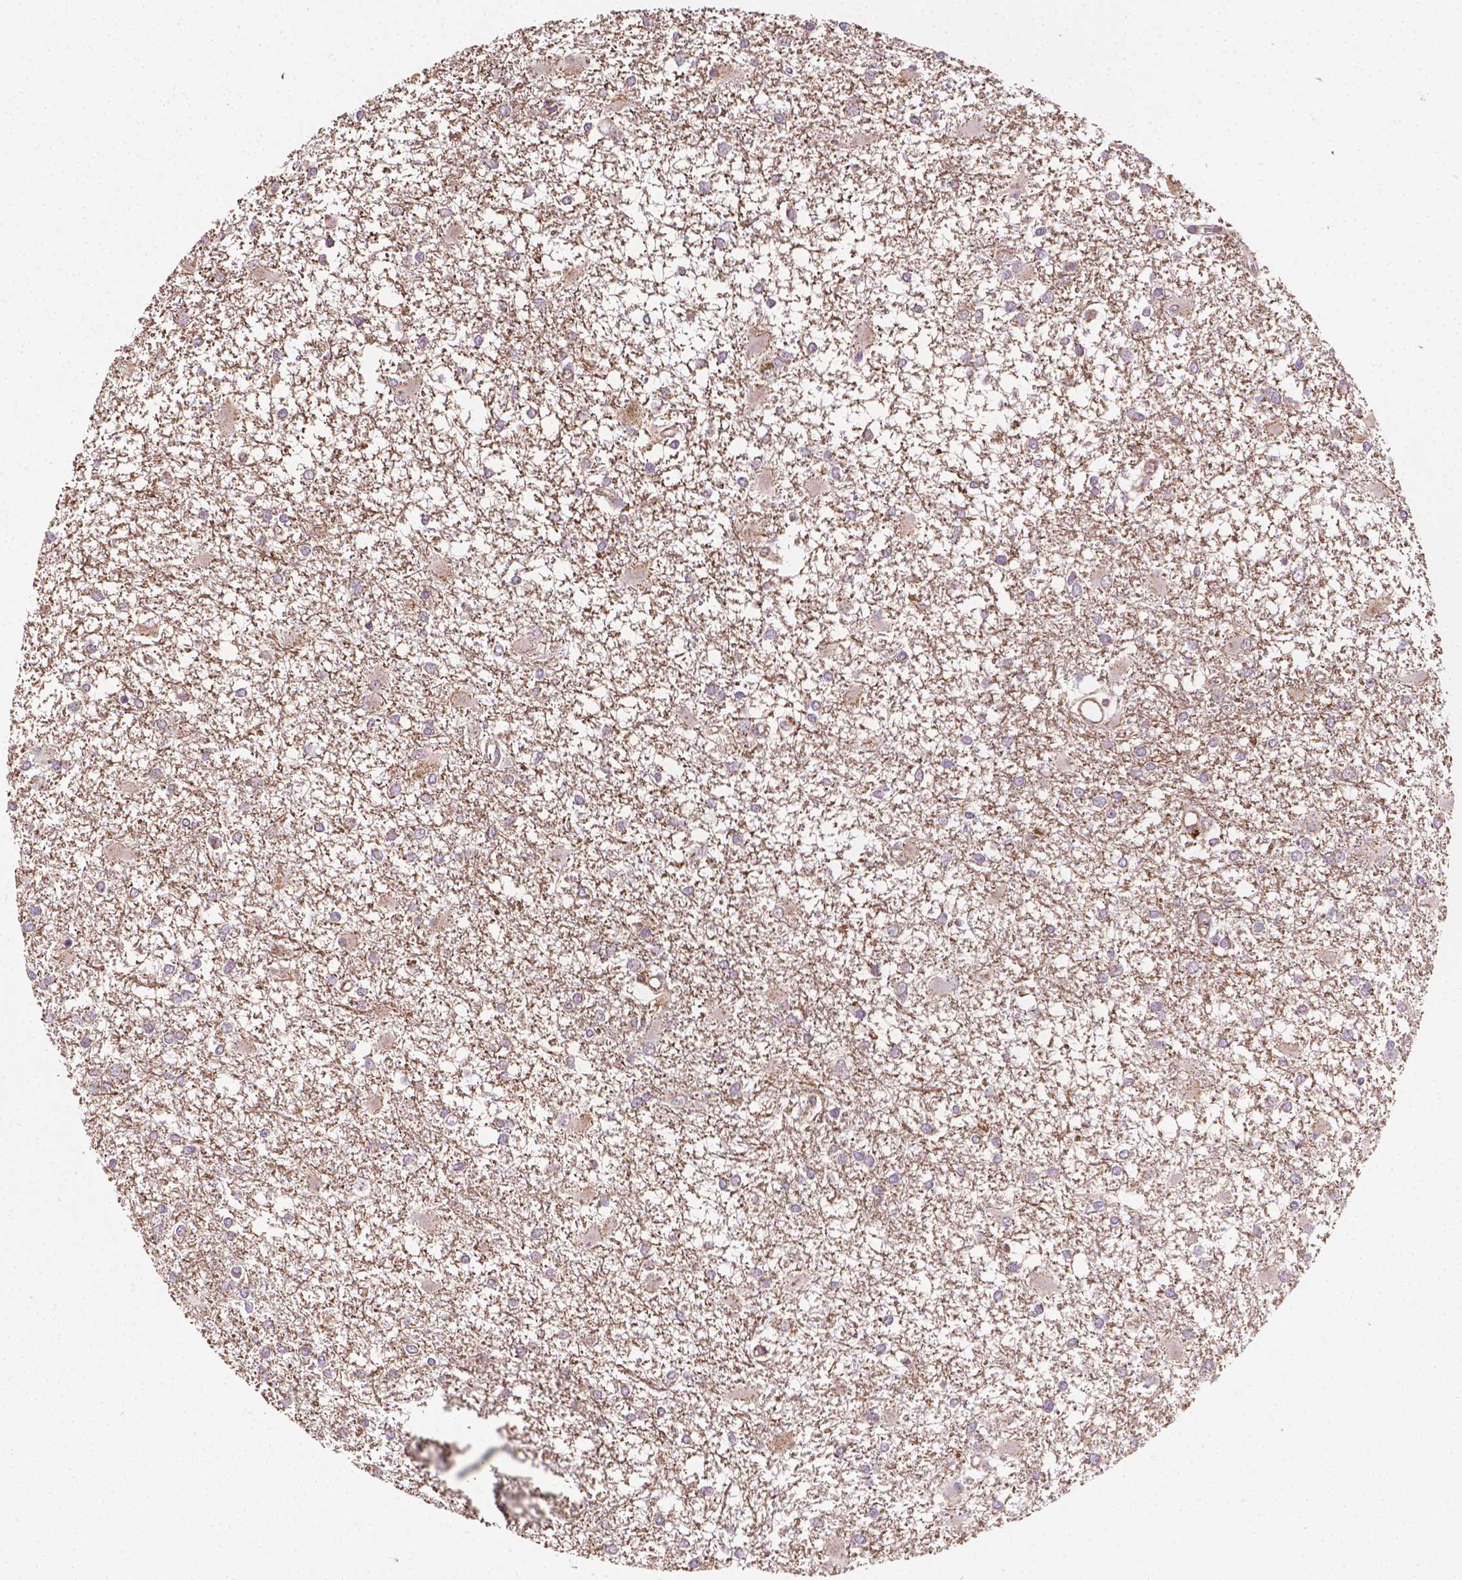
{"staining": {"intensity": "negative", "quantity": "none", "location": "none"}, "tissue": "glioma", "cell_type": "Tumor cells", "image_type": "cancer", "snomed": [{"axis": "morphology", "description": "Glioma, malignant, High grade"}, {"axis": "topography", "description": "Cerebral cortex"}], "caption": "Immunohistochemical staining of human glioma displays no significant positivity in tumor cells.", "gene": "TCAF1", "patient": {"sex": "male", "age": 79}}